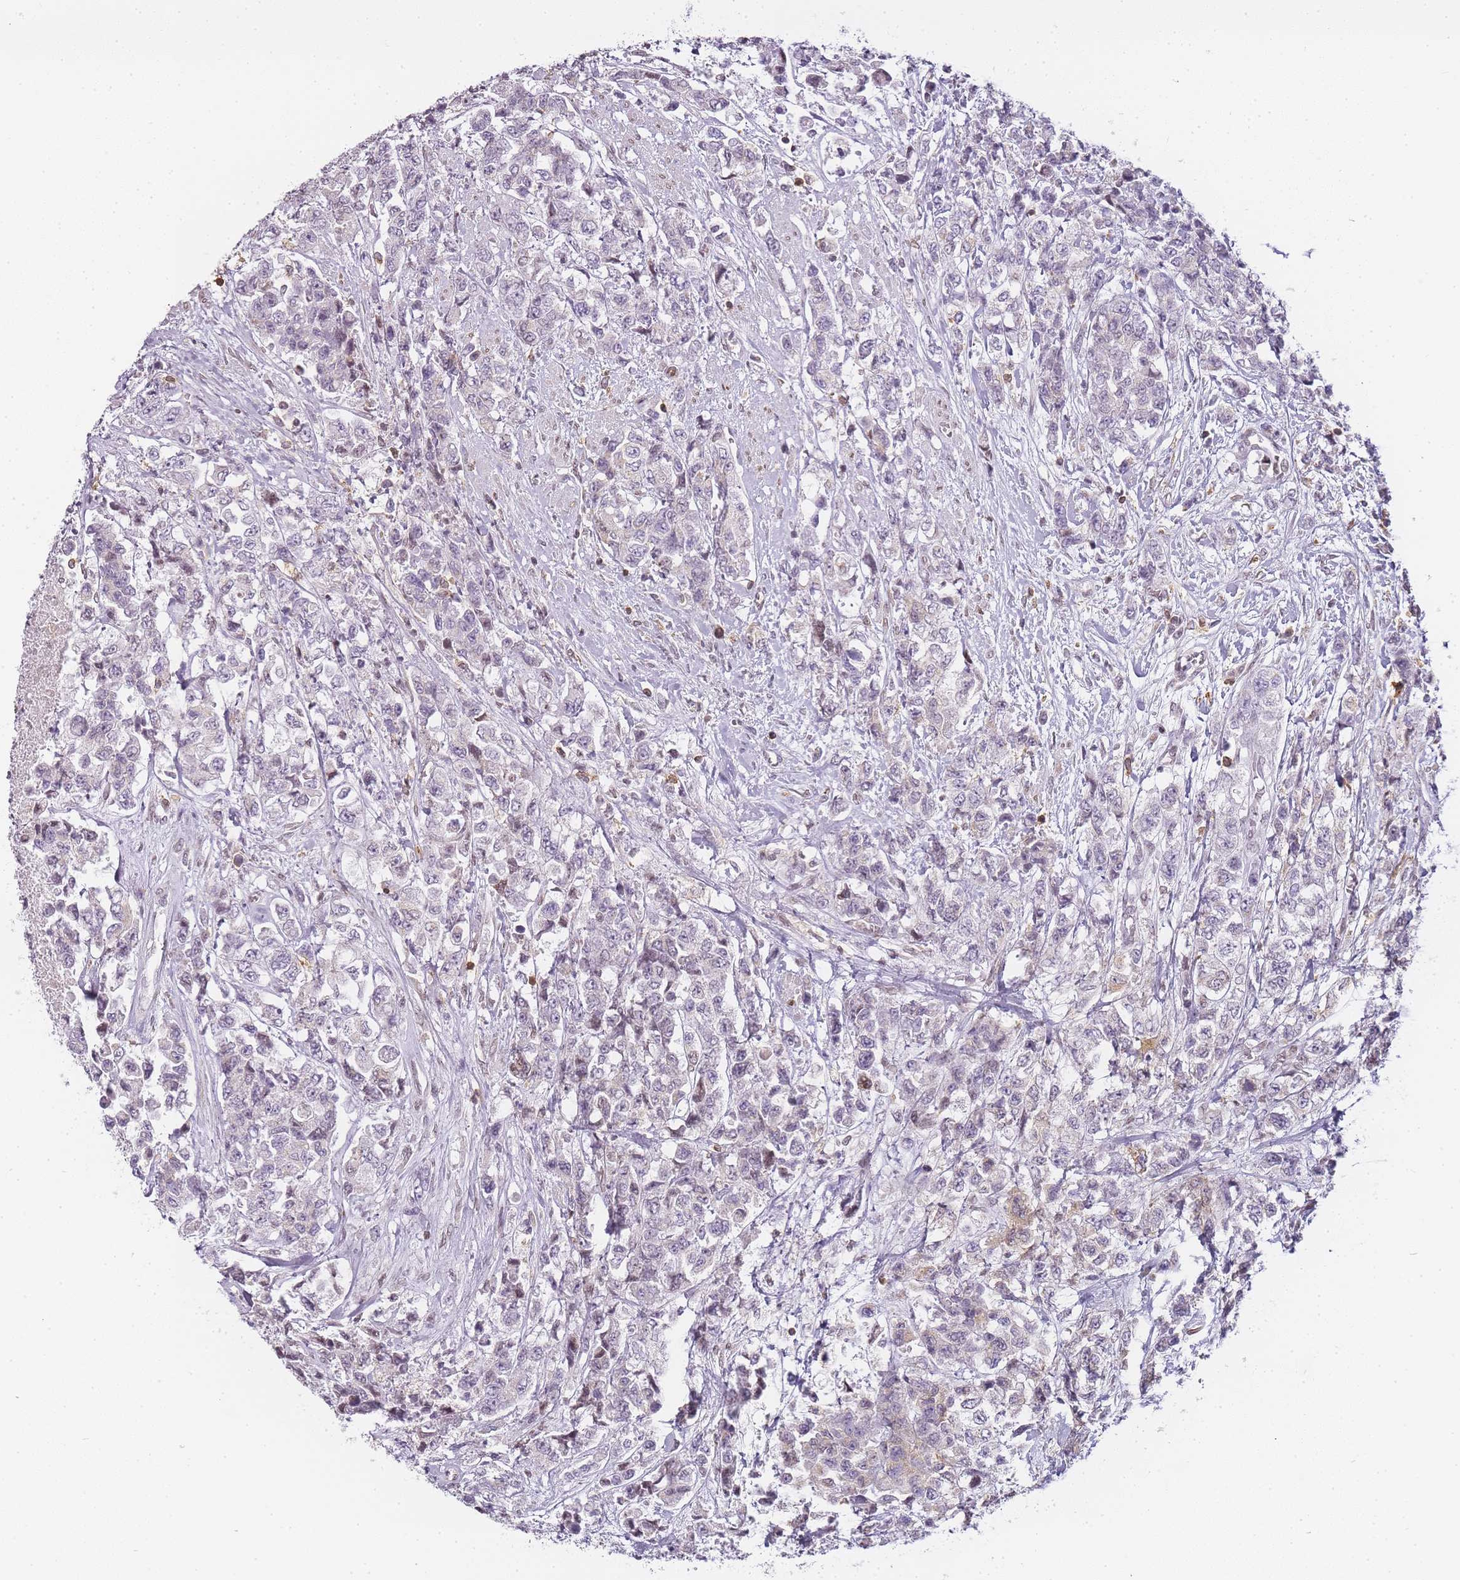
{"staining": {"intensity": "negative", "quantity": "none", "location": "none"}, "tissue": "urothelial cancer", "cell_type": "Tumor cells", "image_type": "cancer", "snomed": [{"axis": "morphology", "description": "Urothelial carcinoma, High grade"}, {"axis": "topography", "description": "Urinary bladder"}], "caption": "High-grade urothelial carcinoma was stained to show a protein in brown. There is no significant staining in tumor cells.", "gene": "JAKMIP1", "patient": {"sex": "female", "age": 78}}